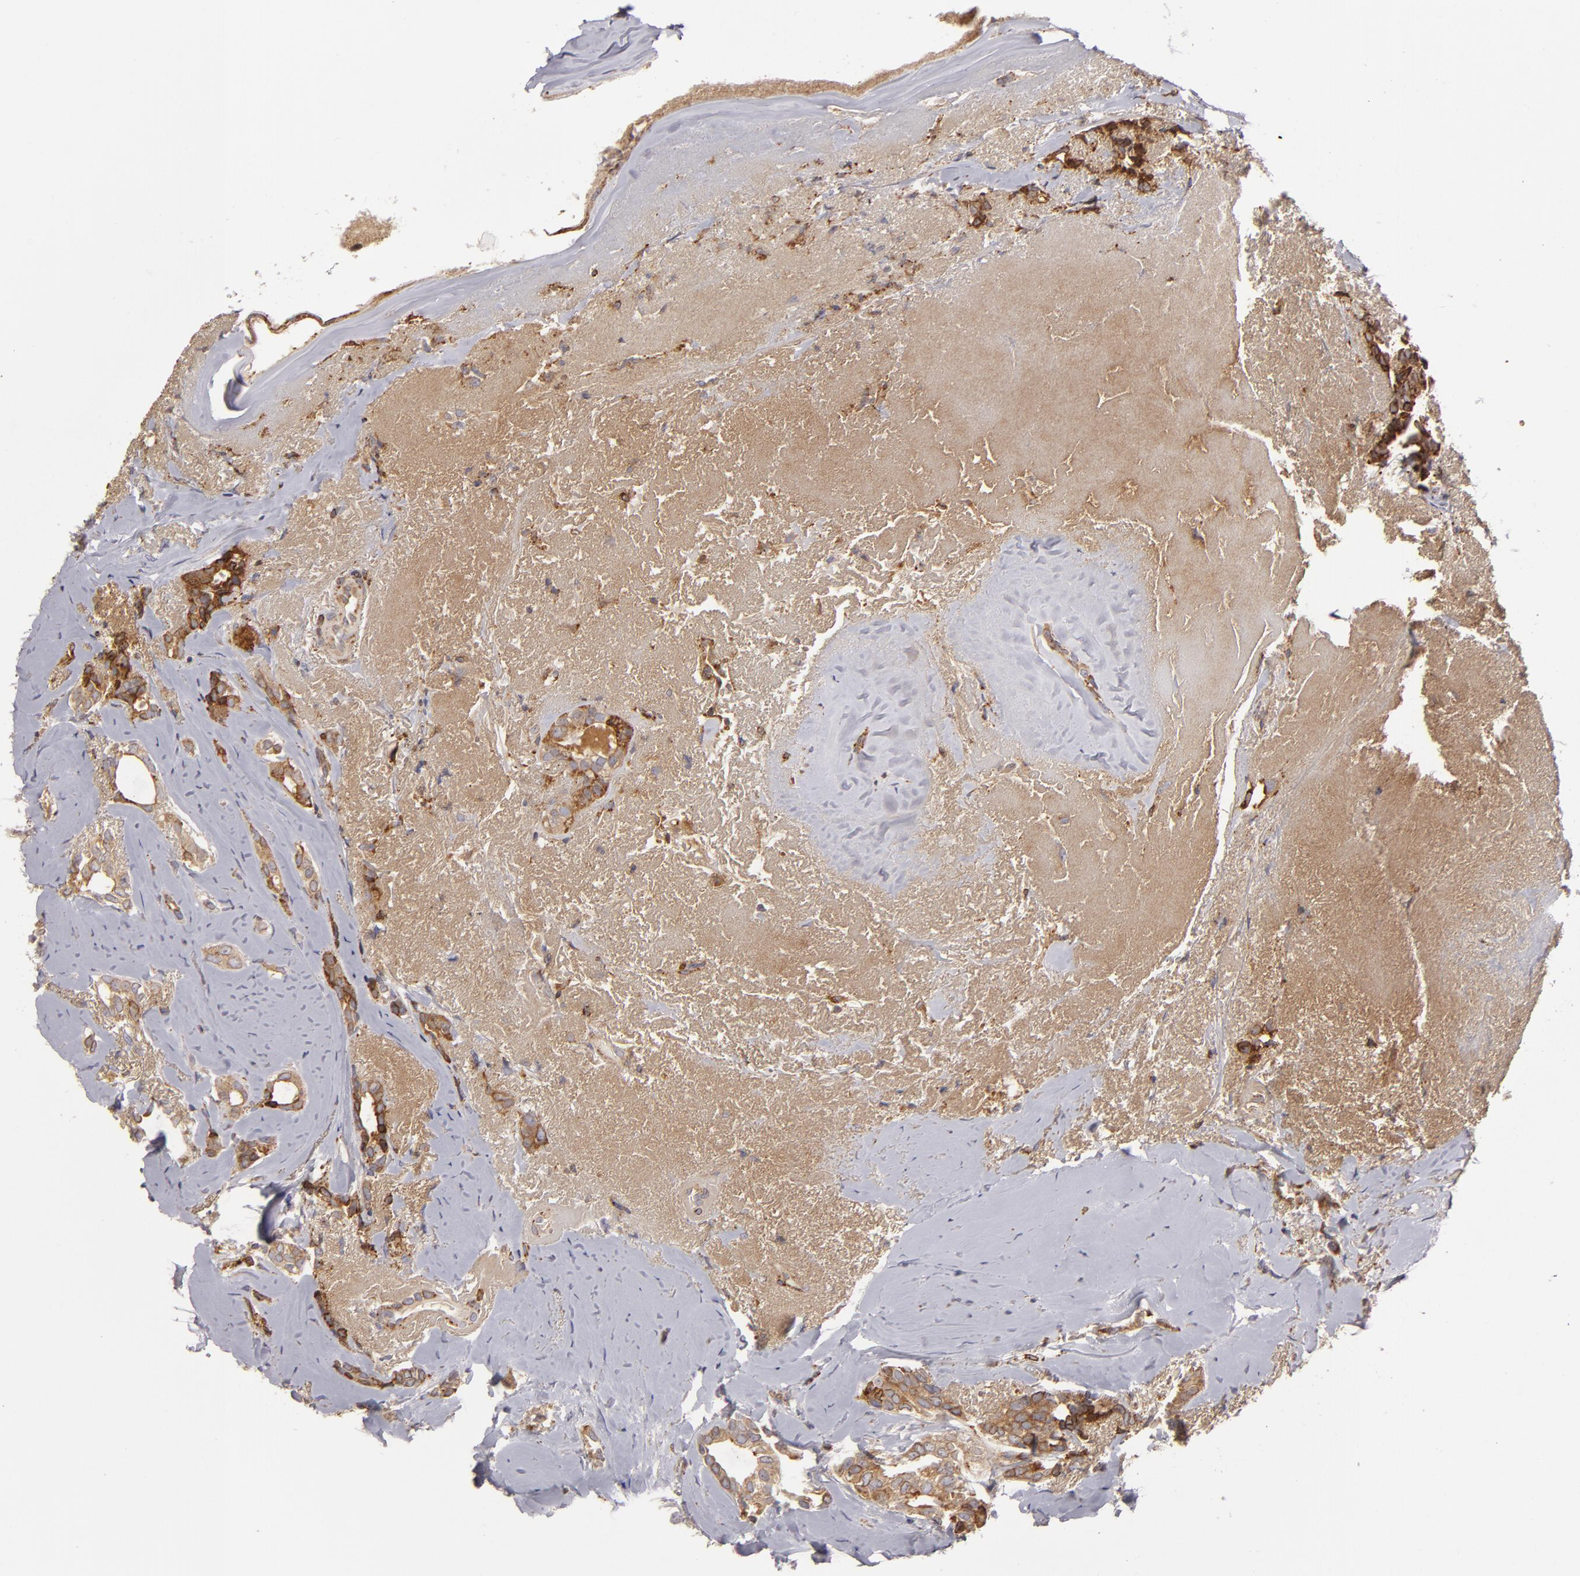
{"staining": {"intensity": "moderate", "quantity": ">75%", "location": "cytoplasmic/membranous"}, "tissue": "breast cancer", "cell_type": "Tumor cells", "image_type": "cancer", "snomed": [{"axis": "morphology", "description": "Duct carcinoma"}, {"axis": "topography", "description": "Breast"}], "caption": "Immunohistochemical staining of human breast intraductal carcinoma exhibits medium levels of moderate cytoplasmic/membranous expression in approximately >75% of tumor cells. (Brightfield microscopy of DAB IHC at high magnification).", "gene": "CFB", "patient": {"sex": "female", "age": 54}}